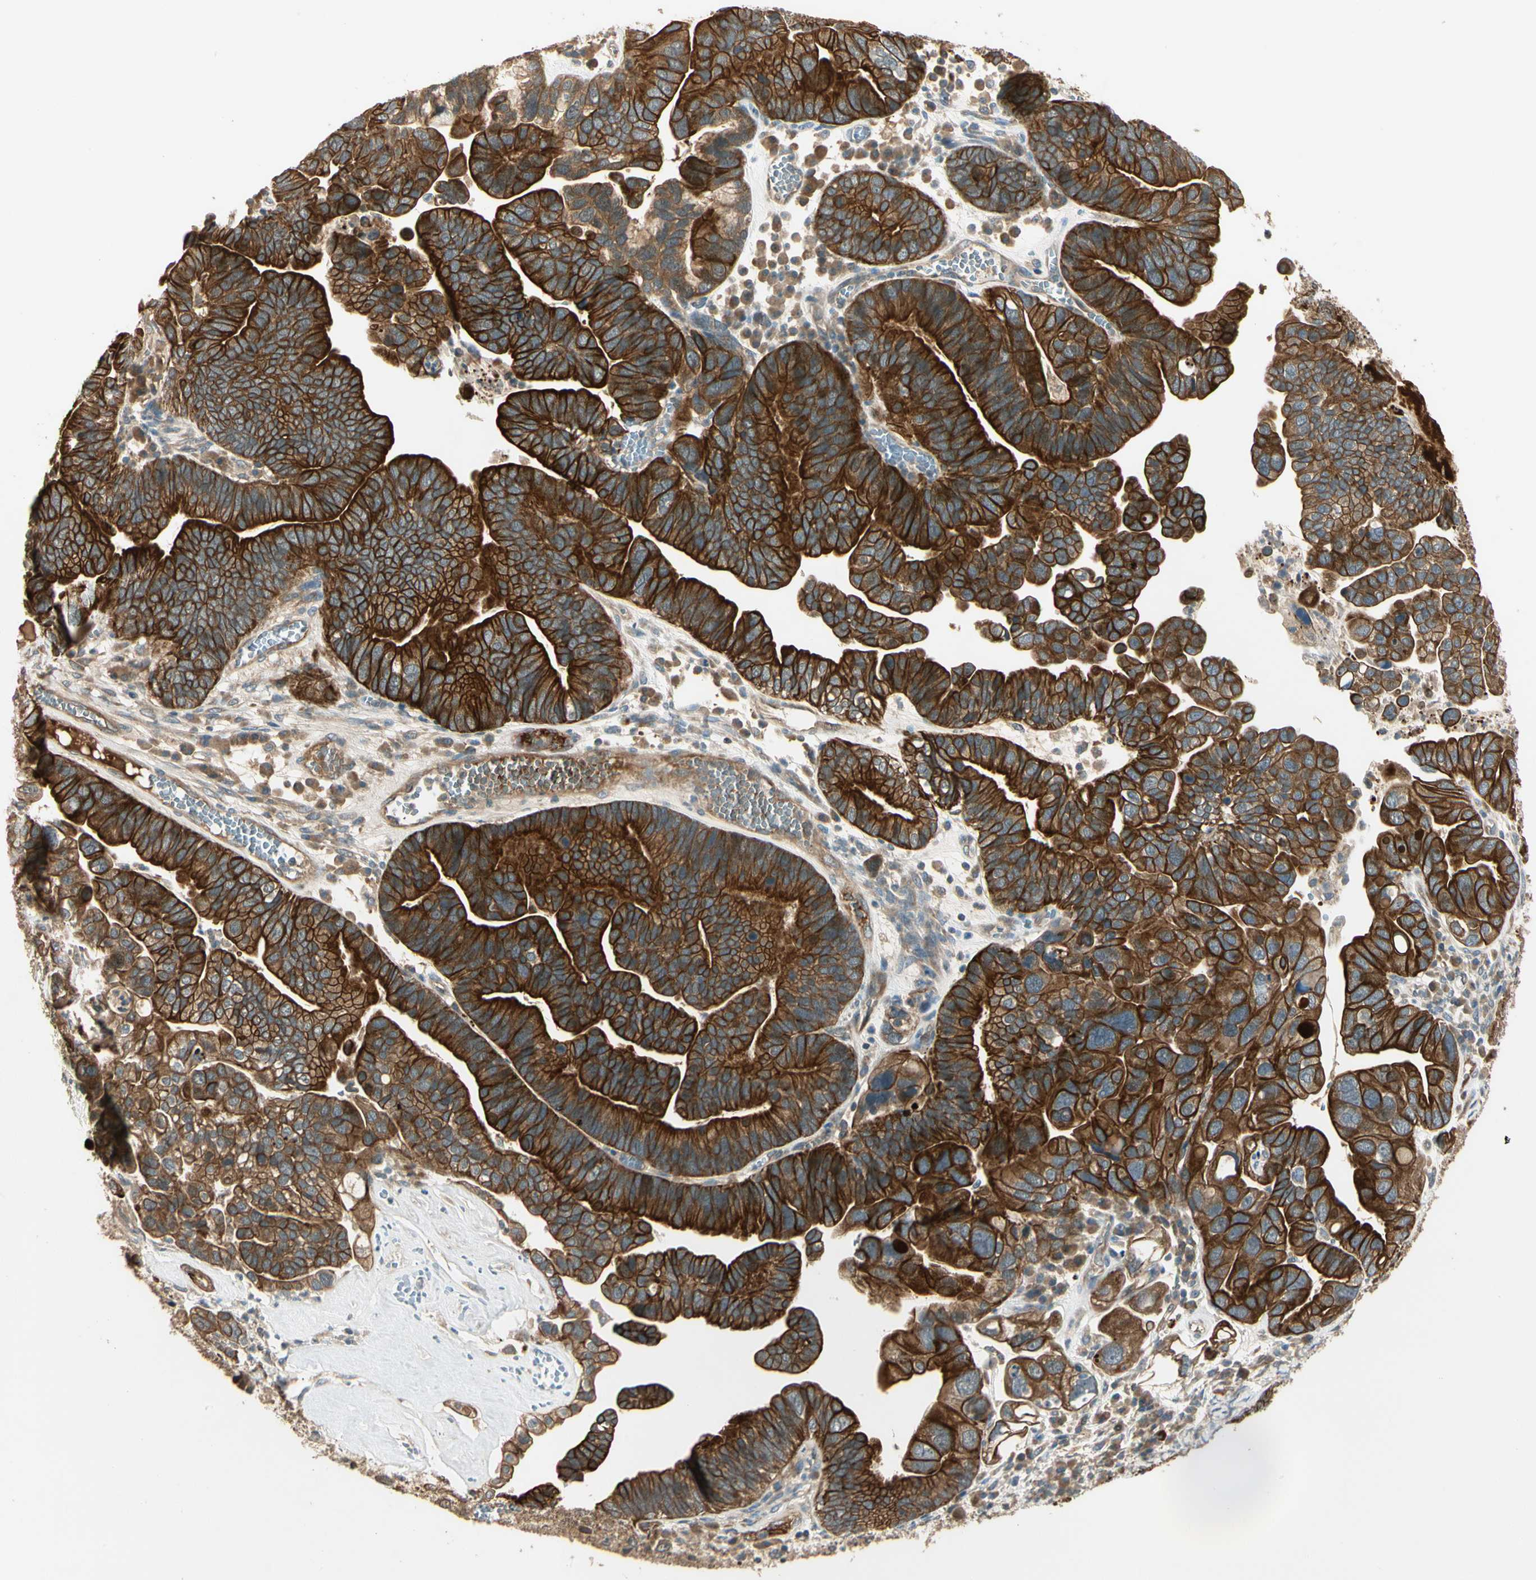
{"staining": {"intensity": "strong", "quantity": ">75%", "location": "cytoplasmic/membranous"}, "tissue": "ovarian cancer", "cell_type": "Tumor cells", "image_type": "cancer", "snomed": [{"axis": "morphology", "description": "Cystadenocarcinoma, serous, NOS"}, {"axis": "topography", "description": "Ovary"}], "caption": "An immunohistochemistry (IHC) photomicrograph of neoplastic tissue is shown. Protein staining in brown shows strong cytoplasmic/membranous positivity in ovarian cancer within tumor cells.", "gene": "PFDN5", "patient": {"sex": "female", "age": 56}}